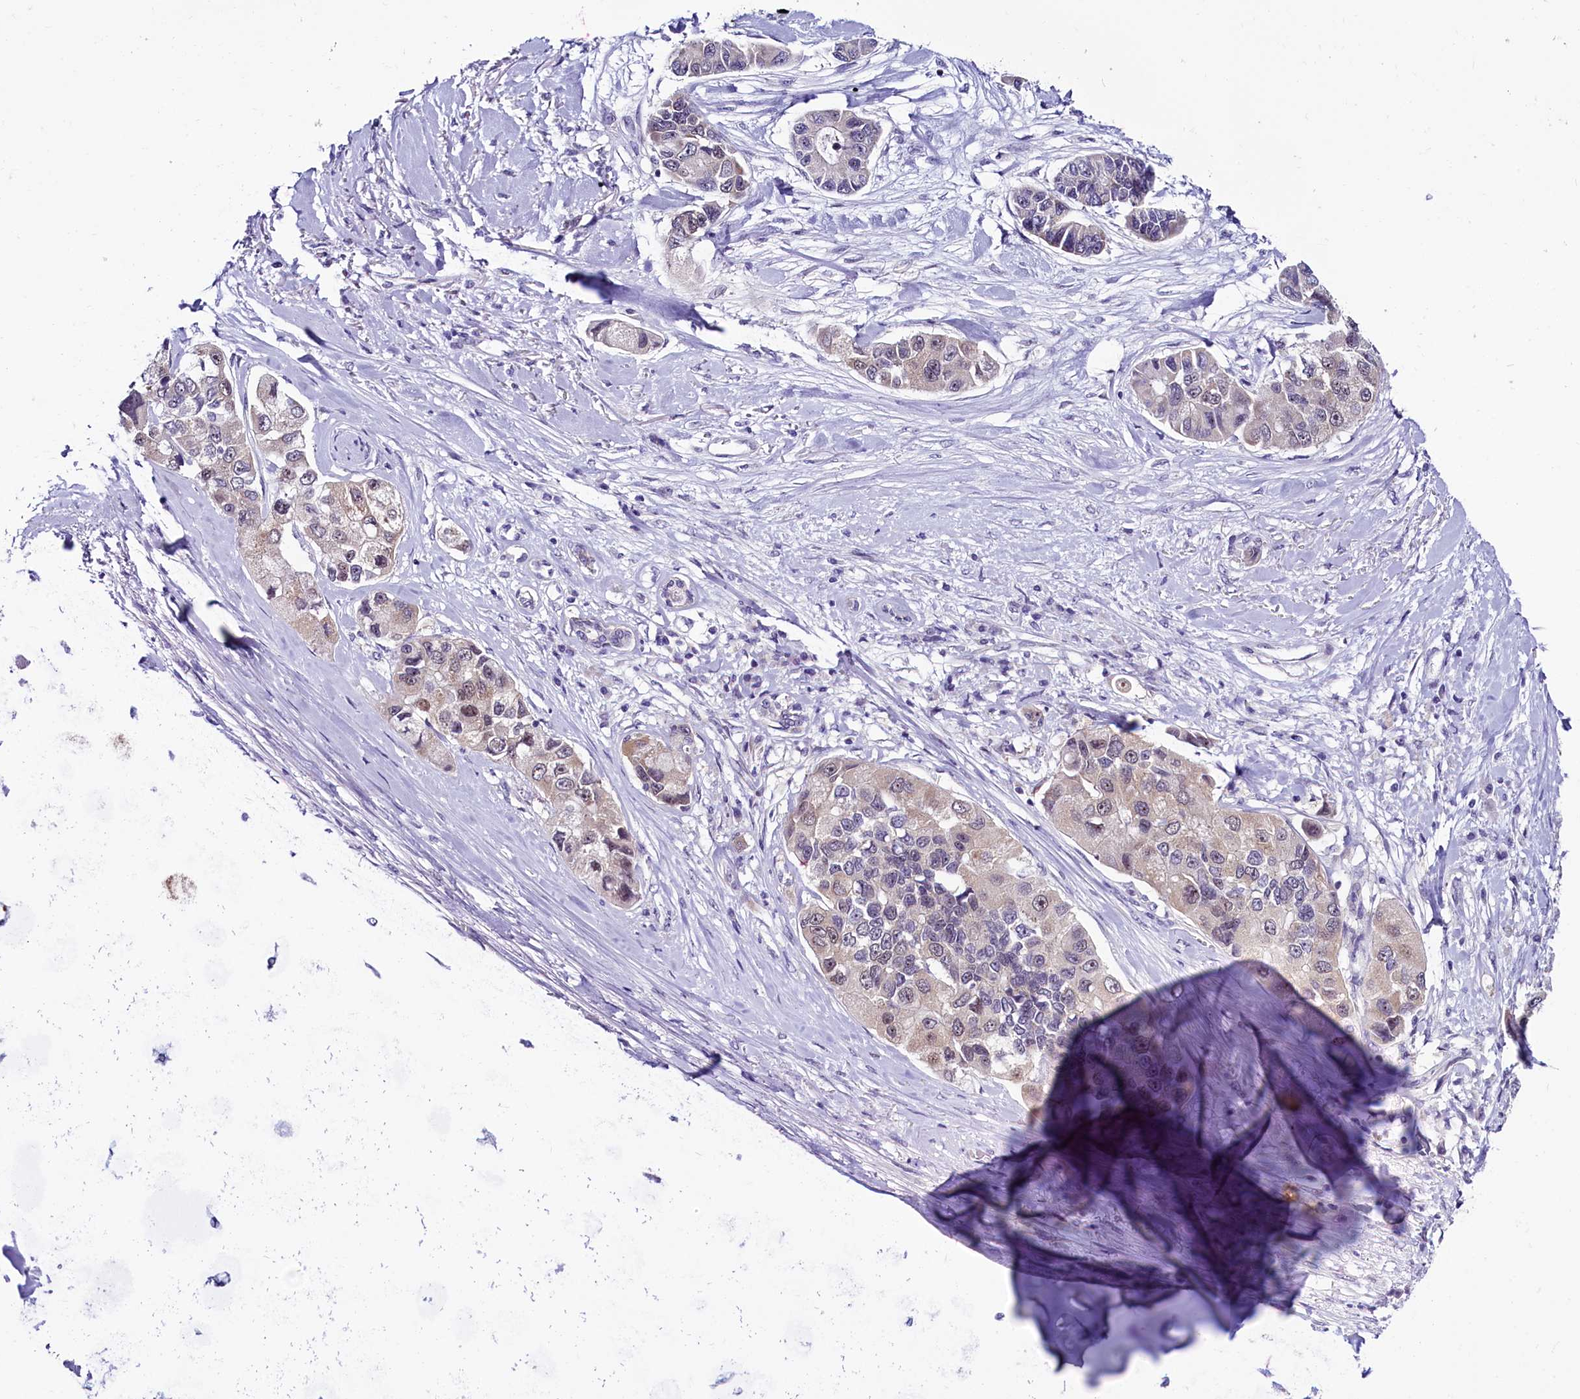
{"staining": {"intensity": "weak", "quantity": "<25%", "location": "nuclear"}, "tissue": "lung cancer", "cell_type": "Tumor cells", "image_type": "cancer", "snomed": [{"axis": "morphology", "description": "Adenocarcinoma, NOS"}, {"axis": "topography", "description": "Lung"}], "caption": "This is an immunohistochemistry photomicrograph of human adenocarcinoma (lung). There is no positivity in tumor cells.", "gene": "CCDC106", "patient": {"sex": "female", "age": 54}}